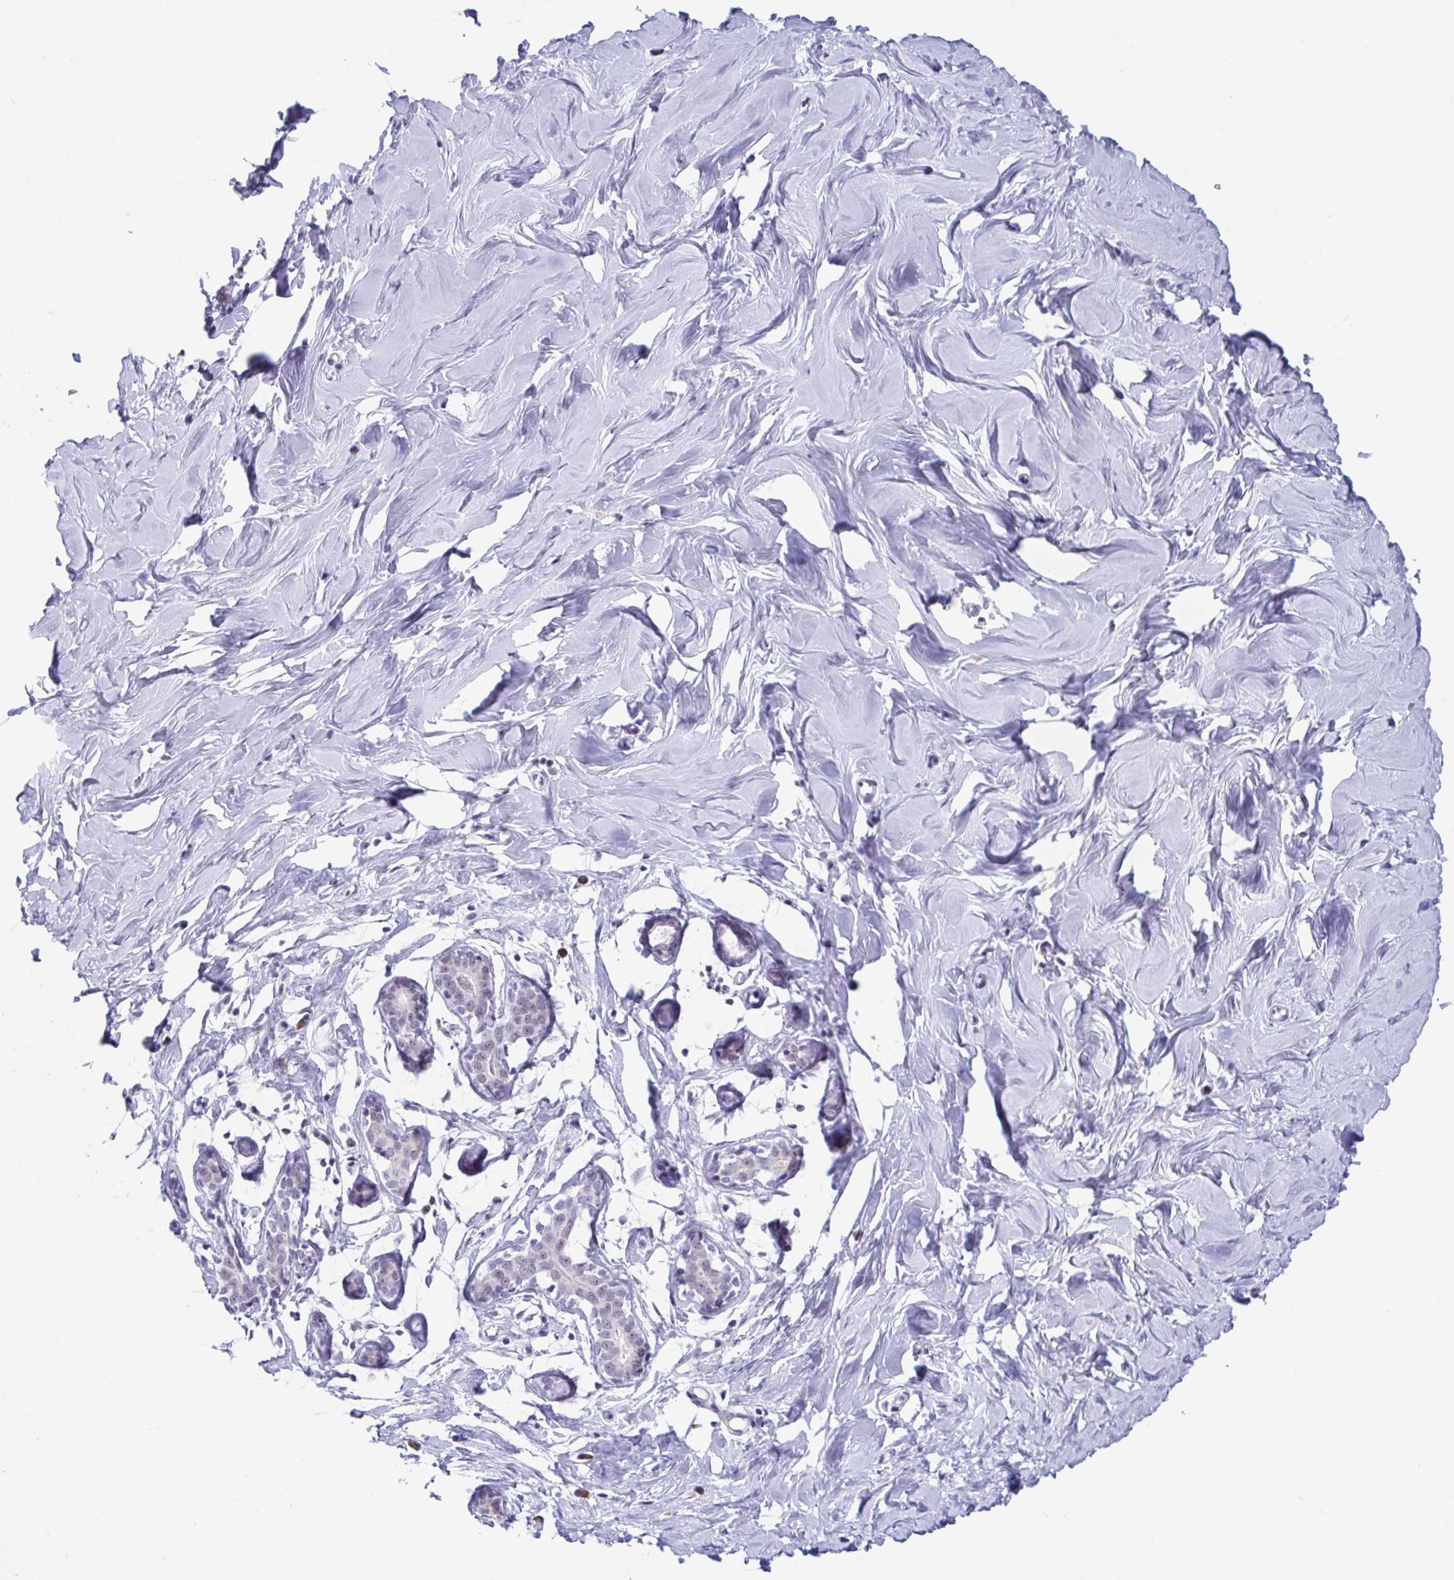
{"staining": {"intensity": "negative", "quantity": "none", "location": "none"}, "tissue": "breast", "cell_type": "Adipocytes", "image_type": "normal", "snomed": [{"axis": "morphology", "description": "Normal tissue, NOS"}, {"axis": "topography", "description": "Breast"}], "caption": "Breast was stained to show a protein in brown. There is no significant expression in adipocytes. (Immunohistochemistry (ihc), brightfield microscopy, high magnification).", "gene": "WDR72", "patient": {"sex": "female", "age": 27}}